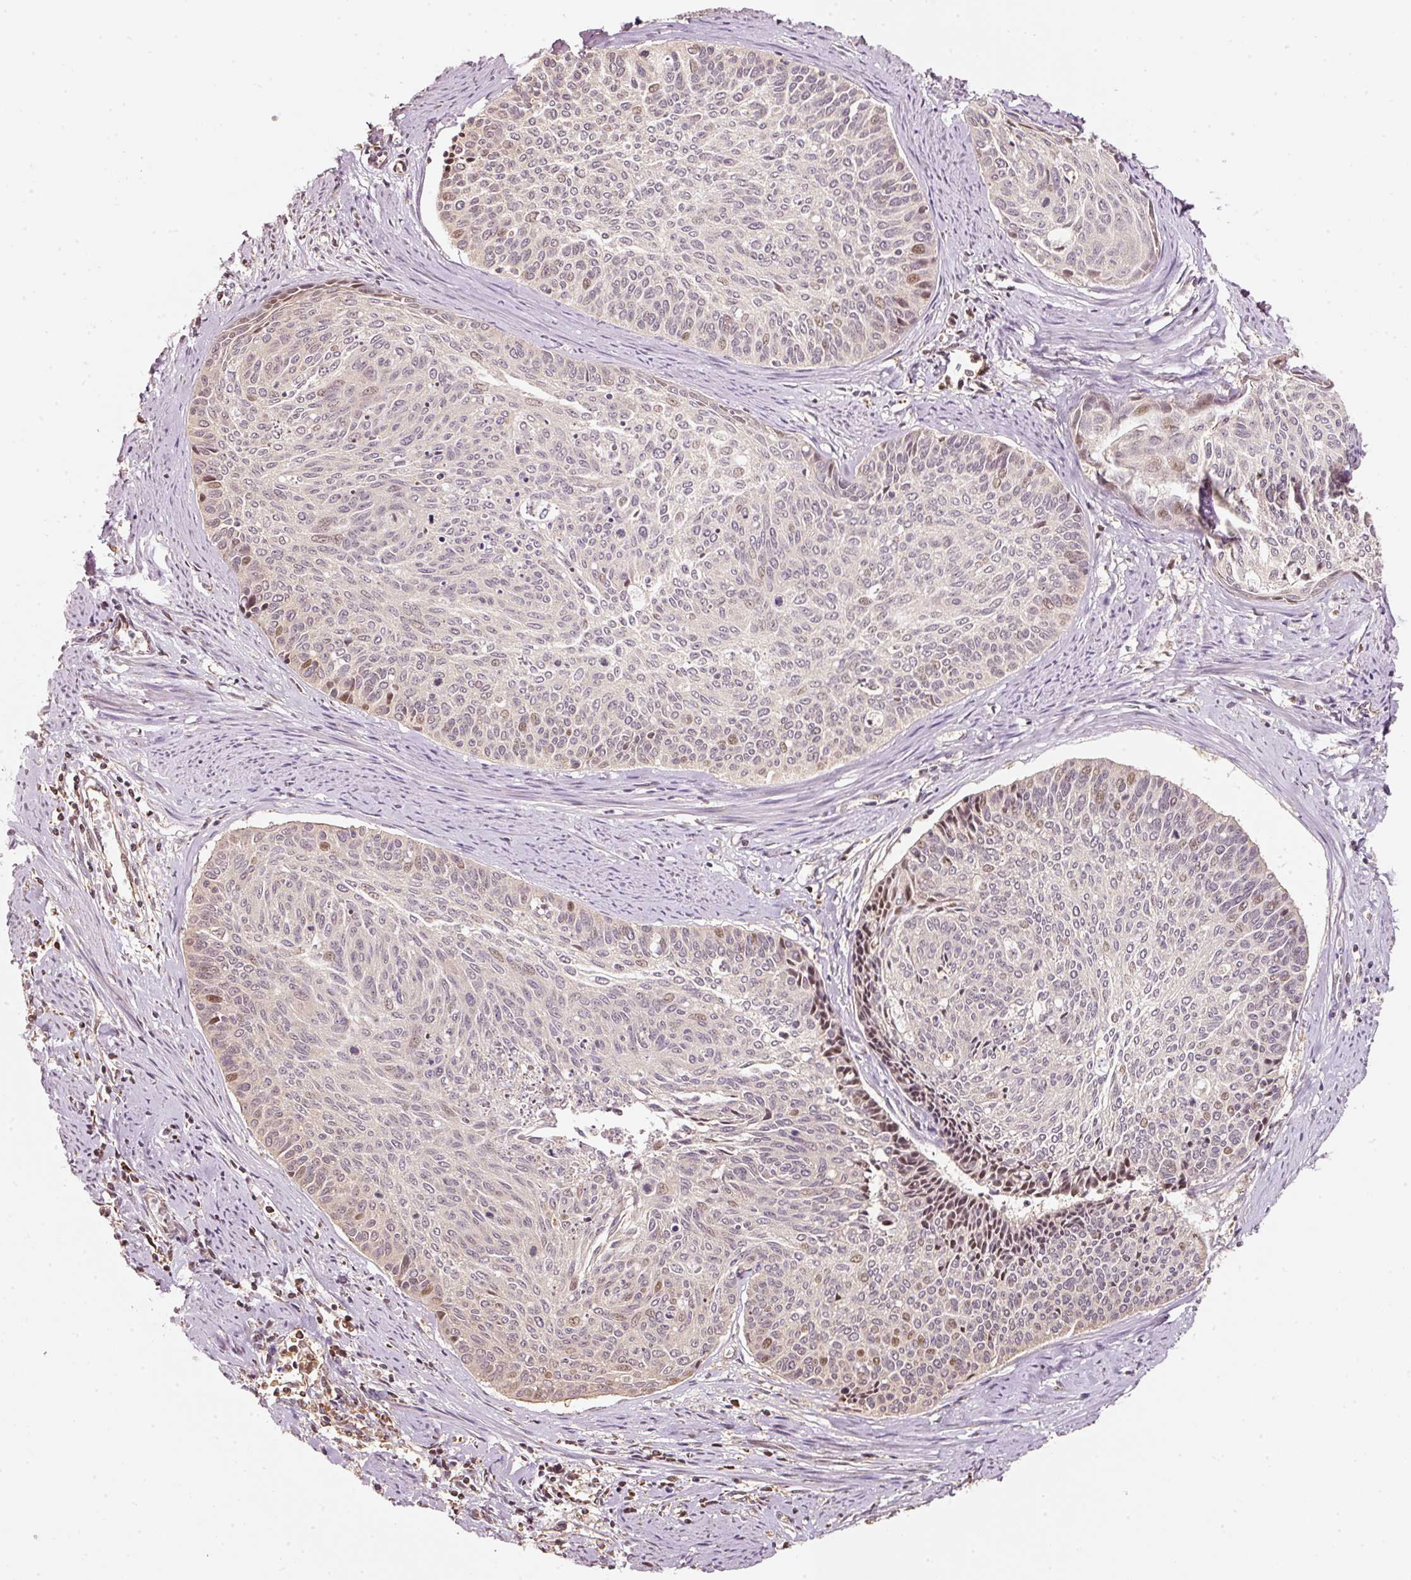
{"staining": {"intensity": "moderate", "quantity": "<25%", "location": "nuclear"}, "tissue": "cervical cancer", "cell_type": "Tumor cells", "image_type": "cancer", "snomed": [{"axis": "morphology", "description": "Squamous cell carcinoma, NOS"}, {"axis": "topography", "description": "Cervix"}], "caption": "Protein analysis of cervical cancer tissue exhibits moderate nuclear expression in approximately <25% of tumor cells. (Stains: DAB in brown, nuclei in blue, Microscopy: brightfield microscopy at high magnification).", "gene": "RAB35", "patient": {"sex": "female", "age": 55}}